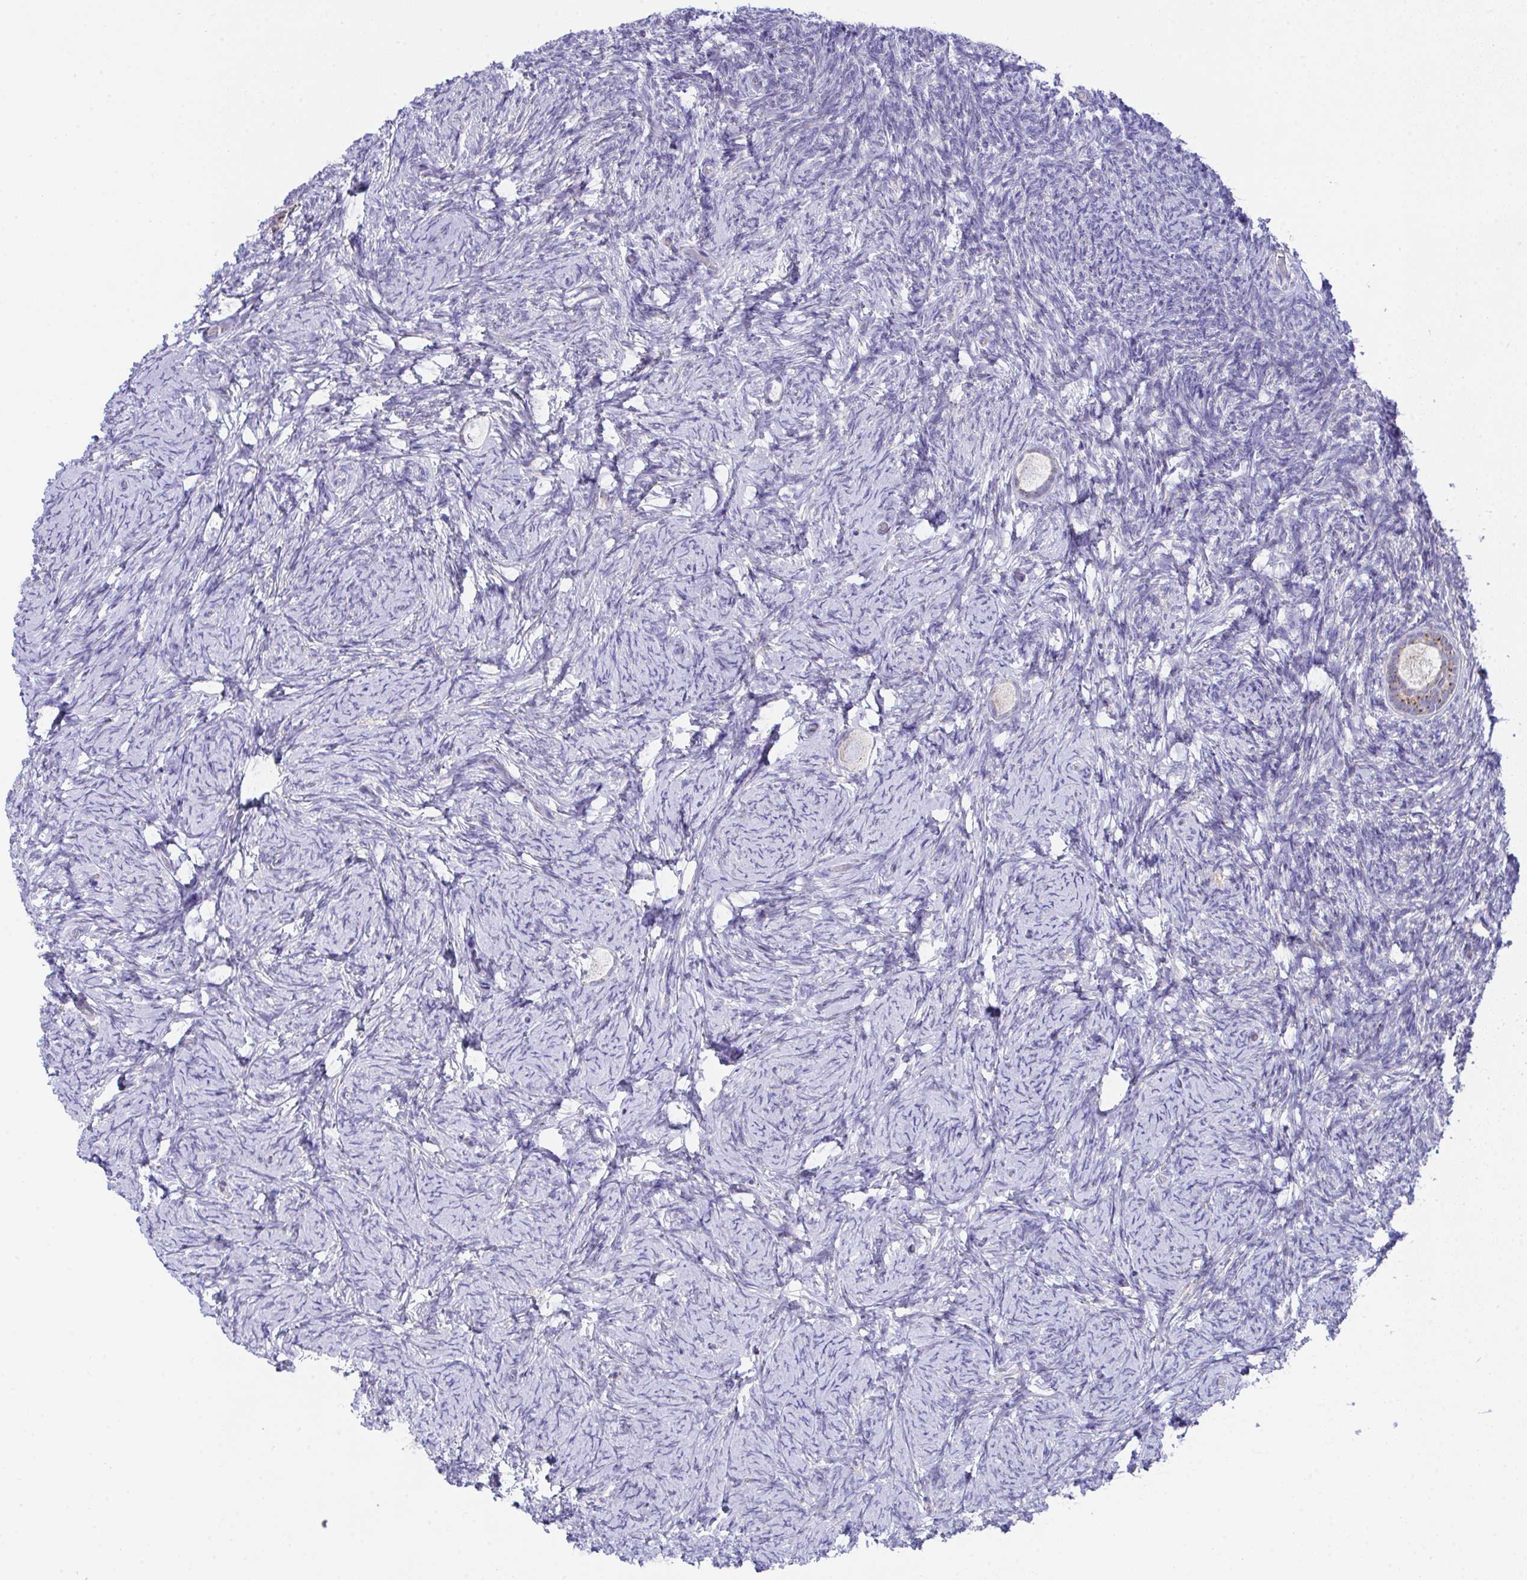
{"staining": {"intensity": "moderate", "quantity": ">75%", "location": "cytoplasmic/membranous"}, "tissue": "ovary", "cell_type": "Follicle cells", "image_type": "normal", "snomed": [{"axis": "morphology", "description": "Normal tissue, NOS"}, {"axis": "topography", "description": "Ovary"}], "caption": "Immunohistochemical staining of benign ovary reveals >75% levels of moderate cytoplasmic/membranous protein positivity in about >75% of follicle cells.", "gene": "MIA3", "patient": {"sex": "female", "age": 34}}